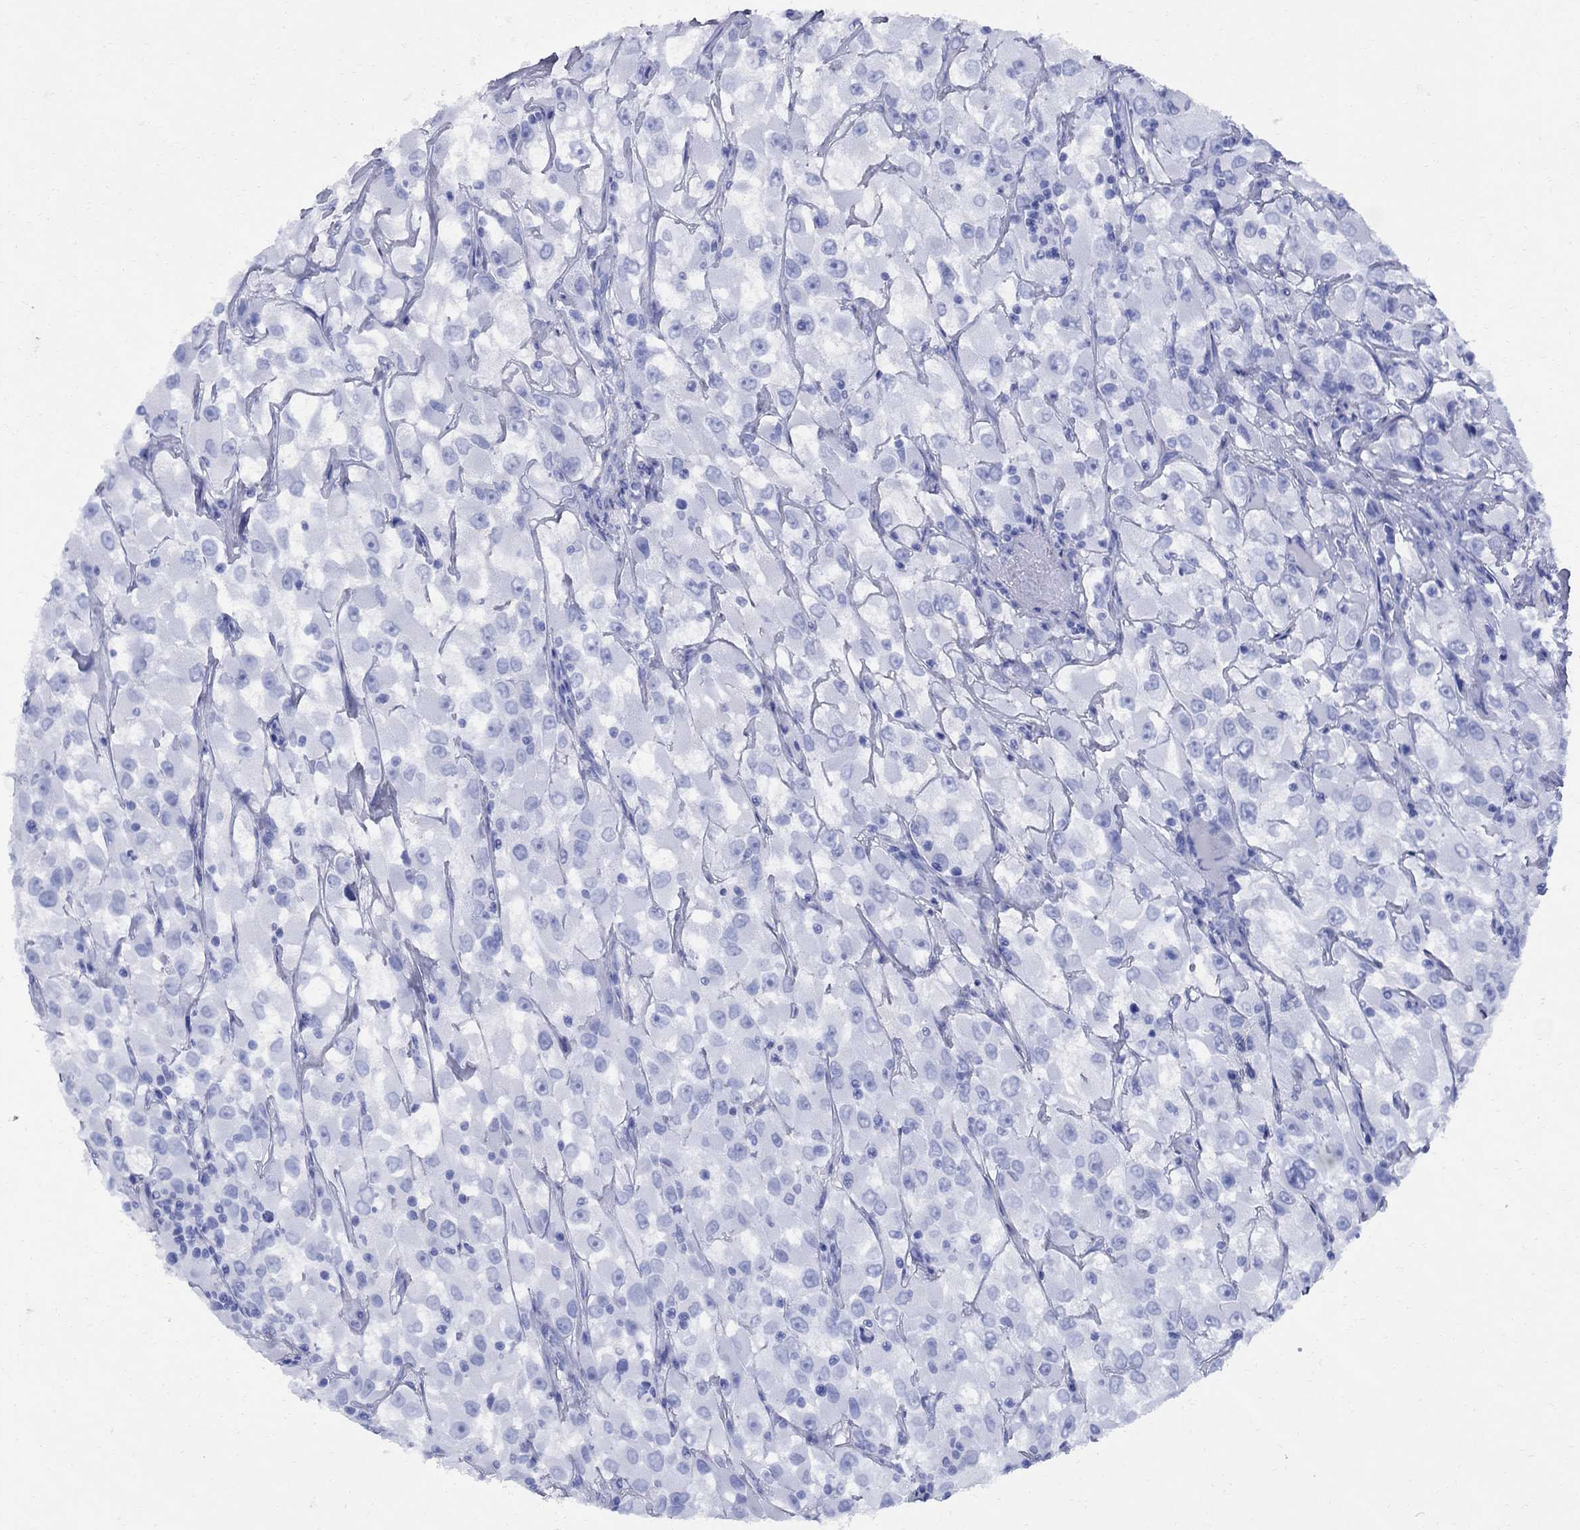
{"staining": {"intensity": "negative", "quantity": "none", "location": "none"}, "tissue": "renal cancer", "cell_type": "Tumor cells", "image_type": "cancer", "snomed": [{"axis": "morphology", "description": "Adenocarcinoma, NOS"}, {"axis": "topography", "description": "Kidney"}], "caption": "The immunohistochemistry (IHC) image has no significant positivity in tumor cells of adenocarcinoma (renal) tissue.", "gene": "VTN", "patient": {"sex": "female", "age": 52}}